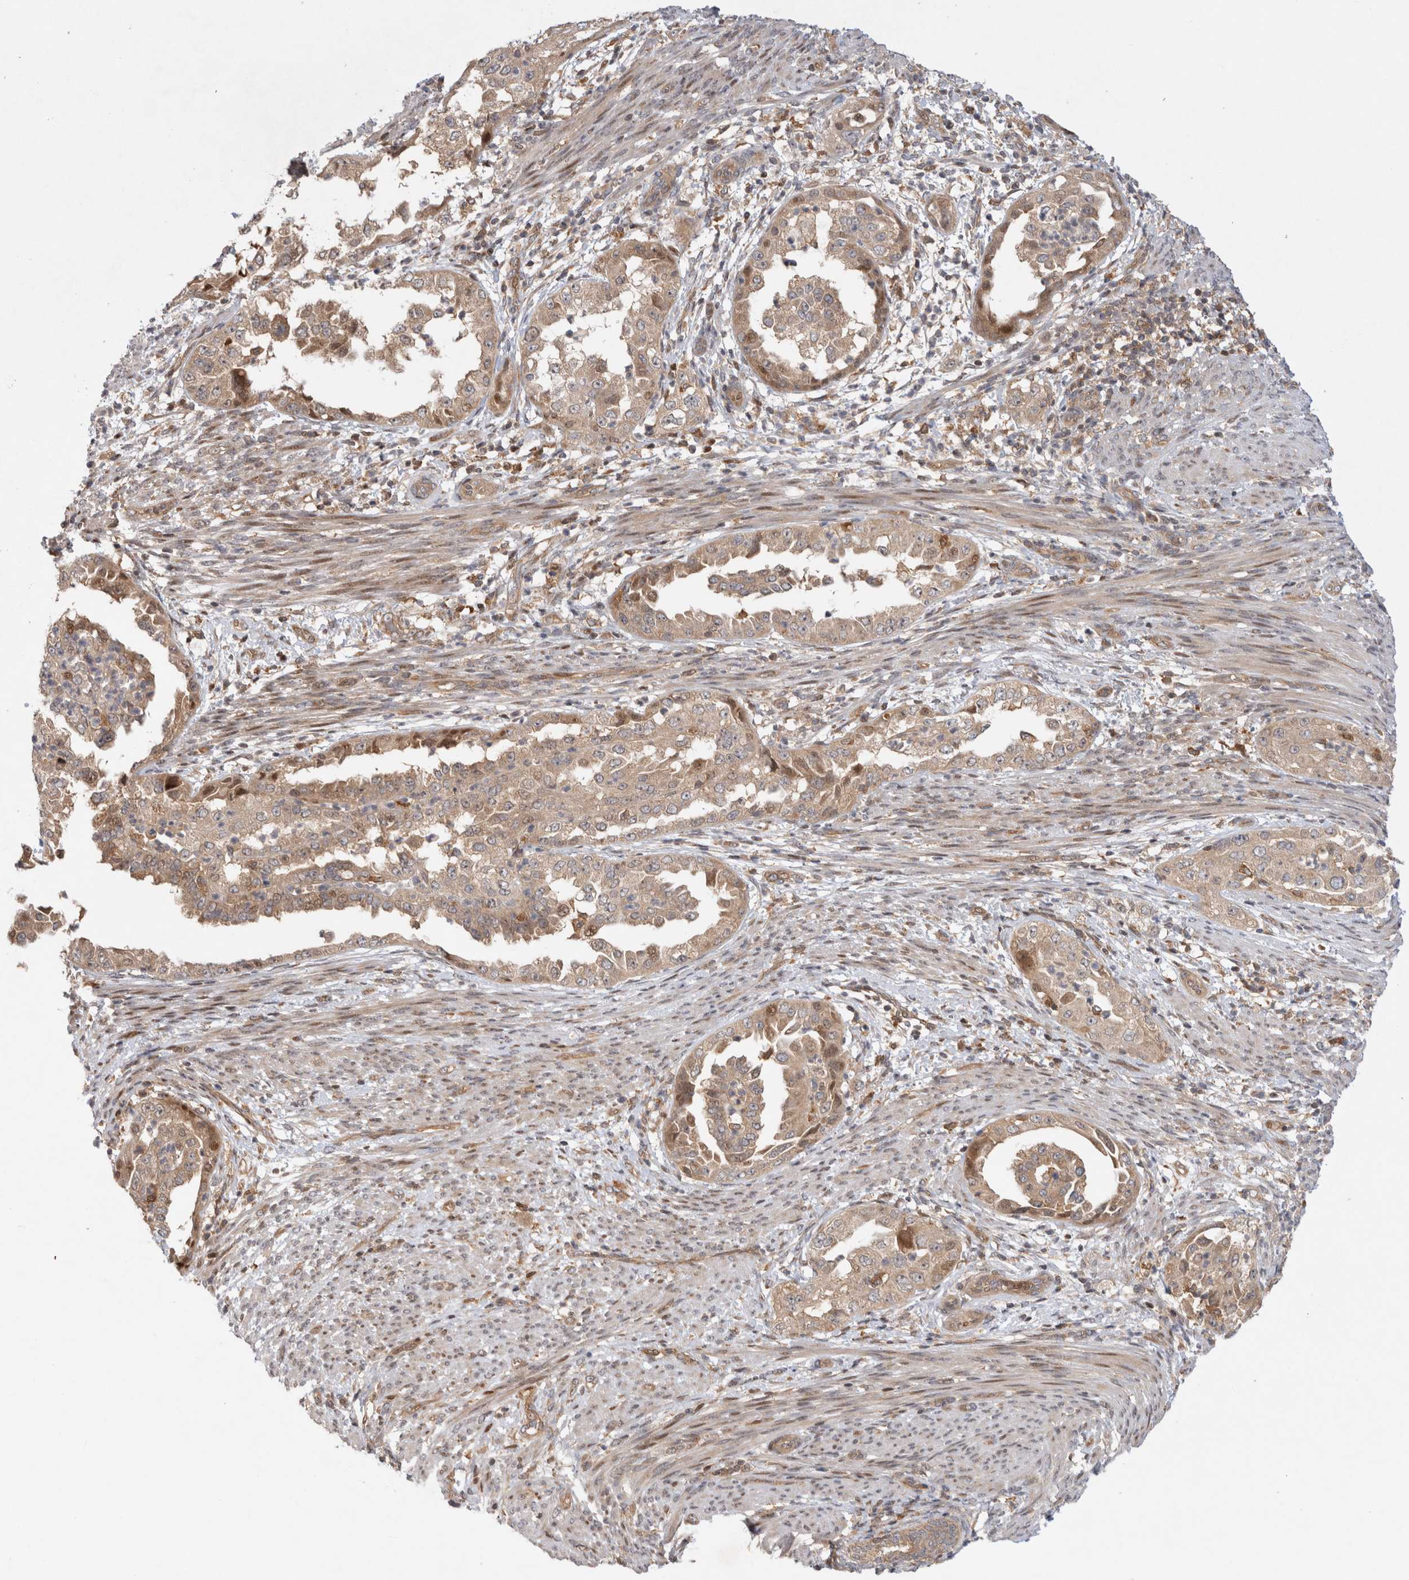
{"staining": {"intensity": "moderate", "quantity": ">75%", "location": "cytoplasmic/membranous"}, "tissue": "endometrial cancer", "cell_type": "Tumor cells", "image_type": "cancer", "snomed": [{"axis": "morphology", "description": "Adenocarcinoma, NOS"}, {"axis": "topography", "description": "Endometrium"}], "caption": "Immunohistochemical staining of endometrial cancer reveals medium levels of moderate cytoplasmic/membranous staining in approximately >75% of tumor cells.", "gene": "HTT", "patient": {"sex": "female", "age": 85}}